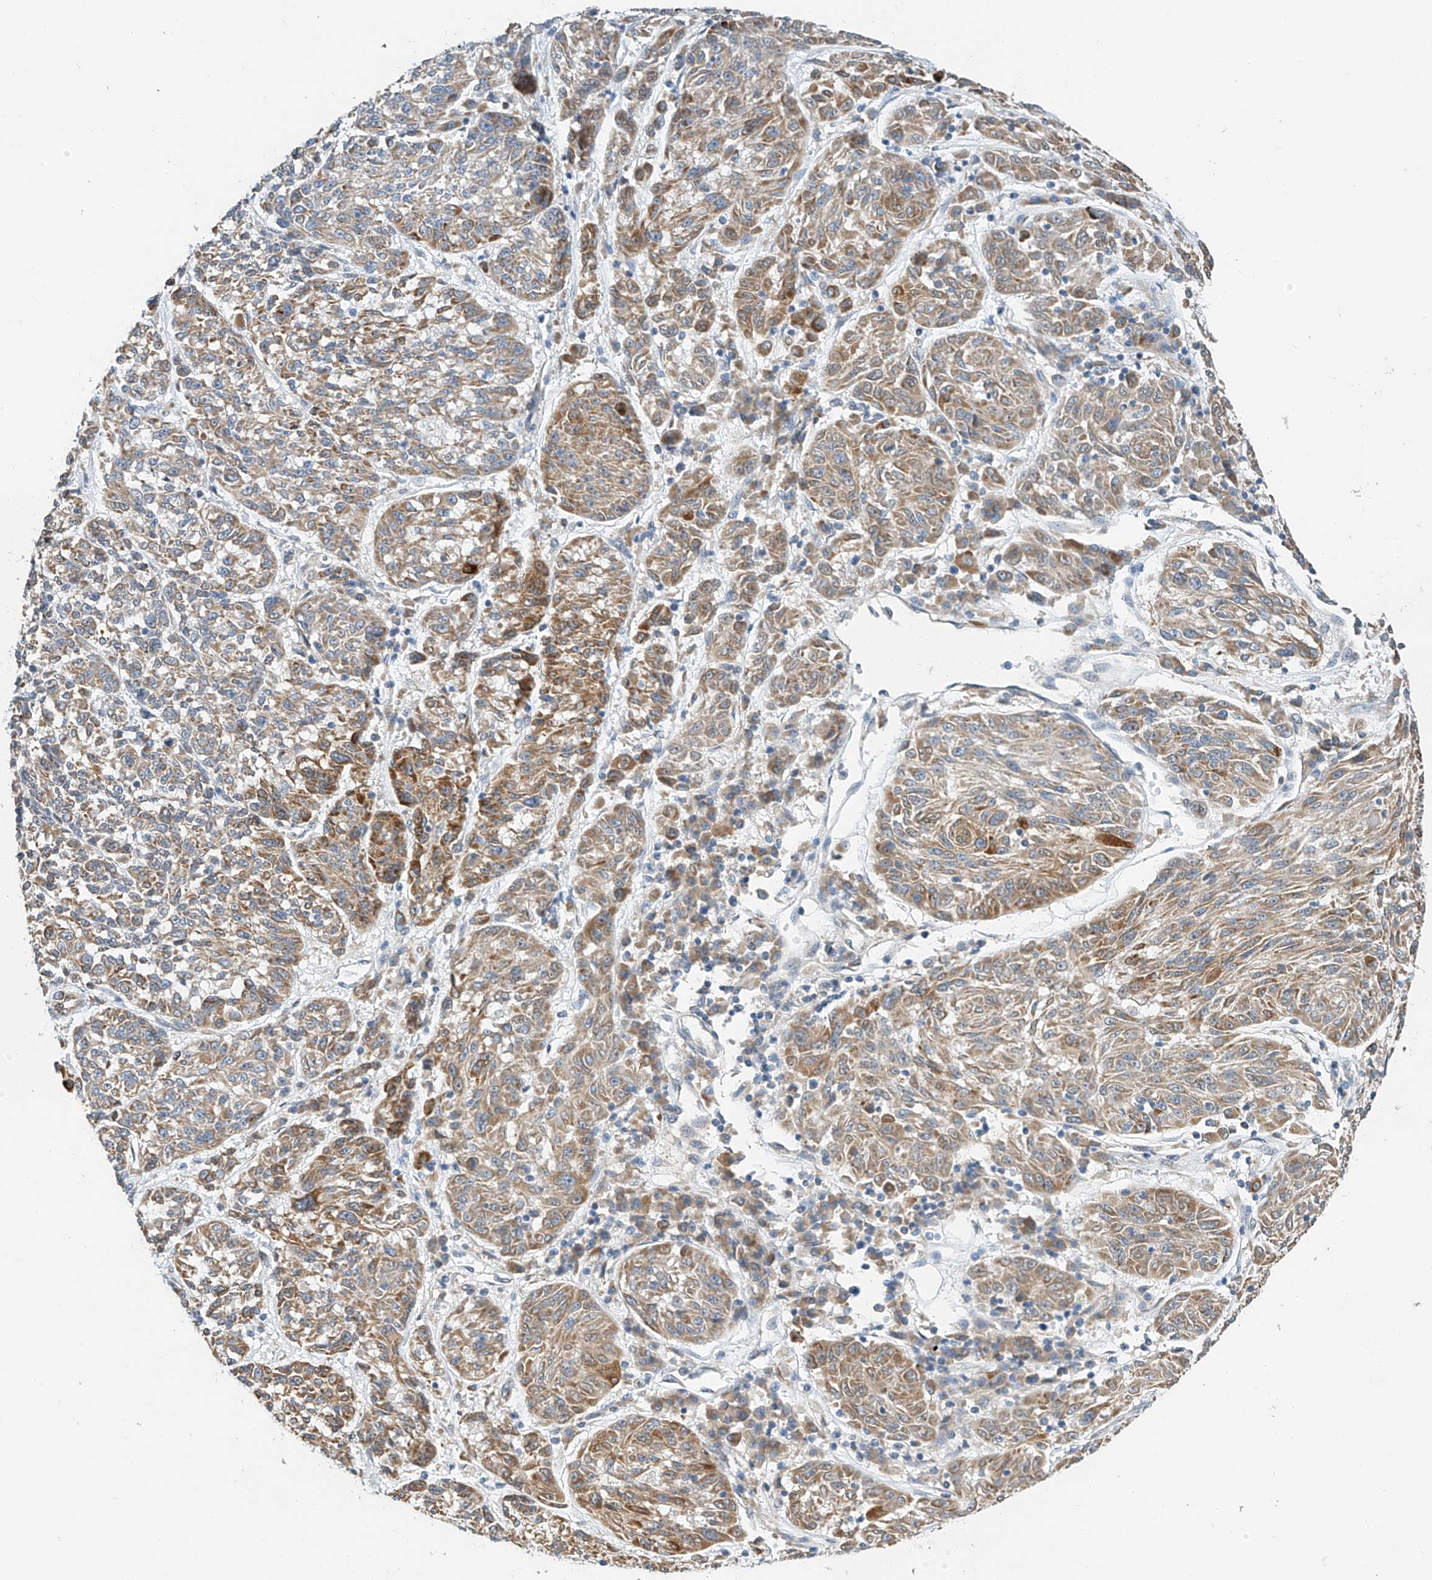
{"staining": {"intensity": "moderate", "quantity": "25%-75%", "location": "cytoplasmic/membranous"}, "tissue": "melanoma", "cell_type": "Tumor cells", "image_type": "cancer", "snomed": [{"axis": "morphology", "description": "Malignant melanoma, NOS"}, {"axis": "topography", "description": "Skin"}], "caption": "A medium amount of moderate cytoplasmic/membranous staining is identified in approximately 25%-75% of tumor cells in melanoma tissue. Nuclei are stained in blue.", "gene": "PPA2", "patient": {"sex": "male", "age": 53}}